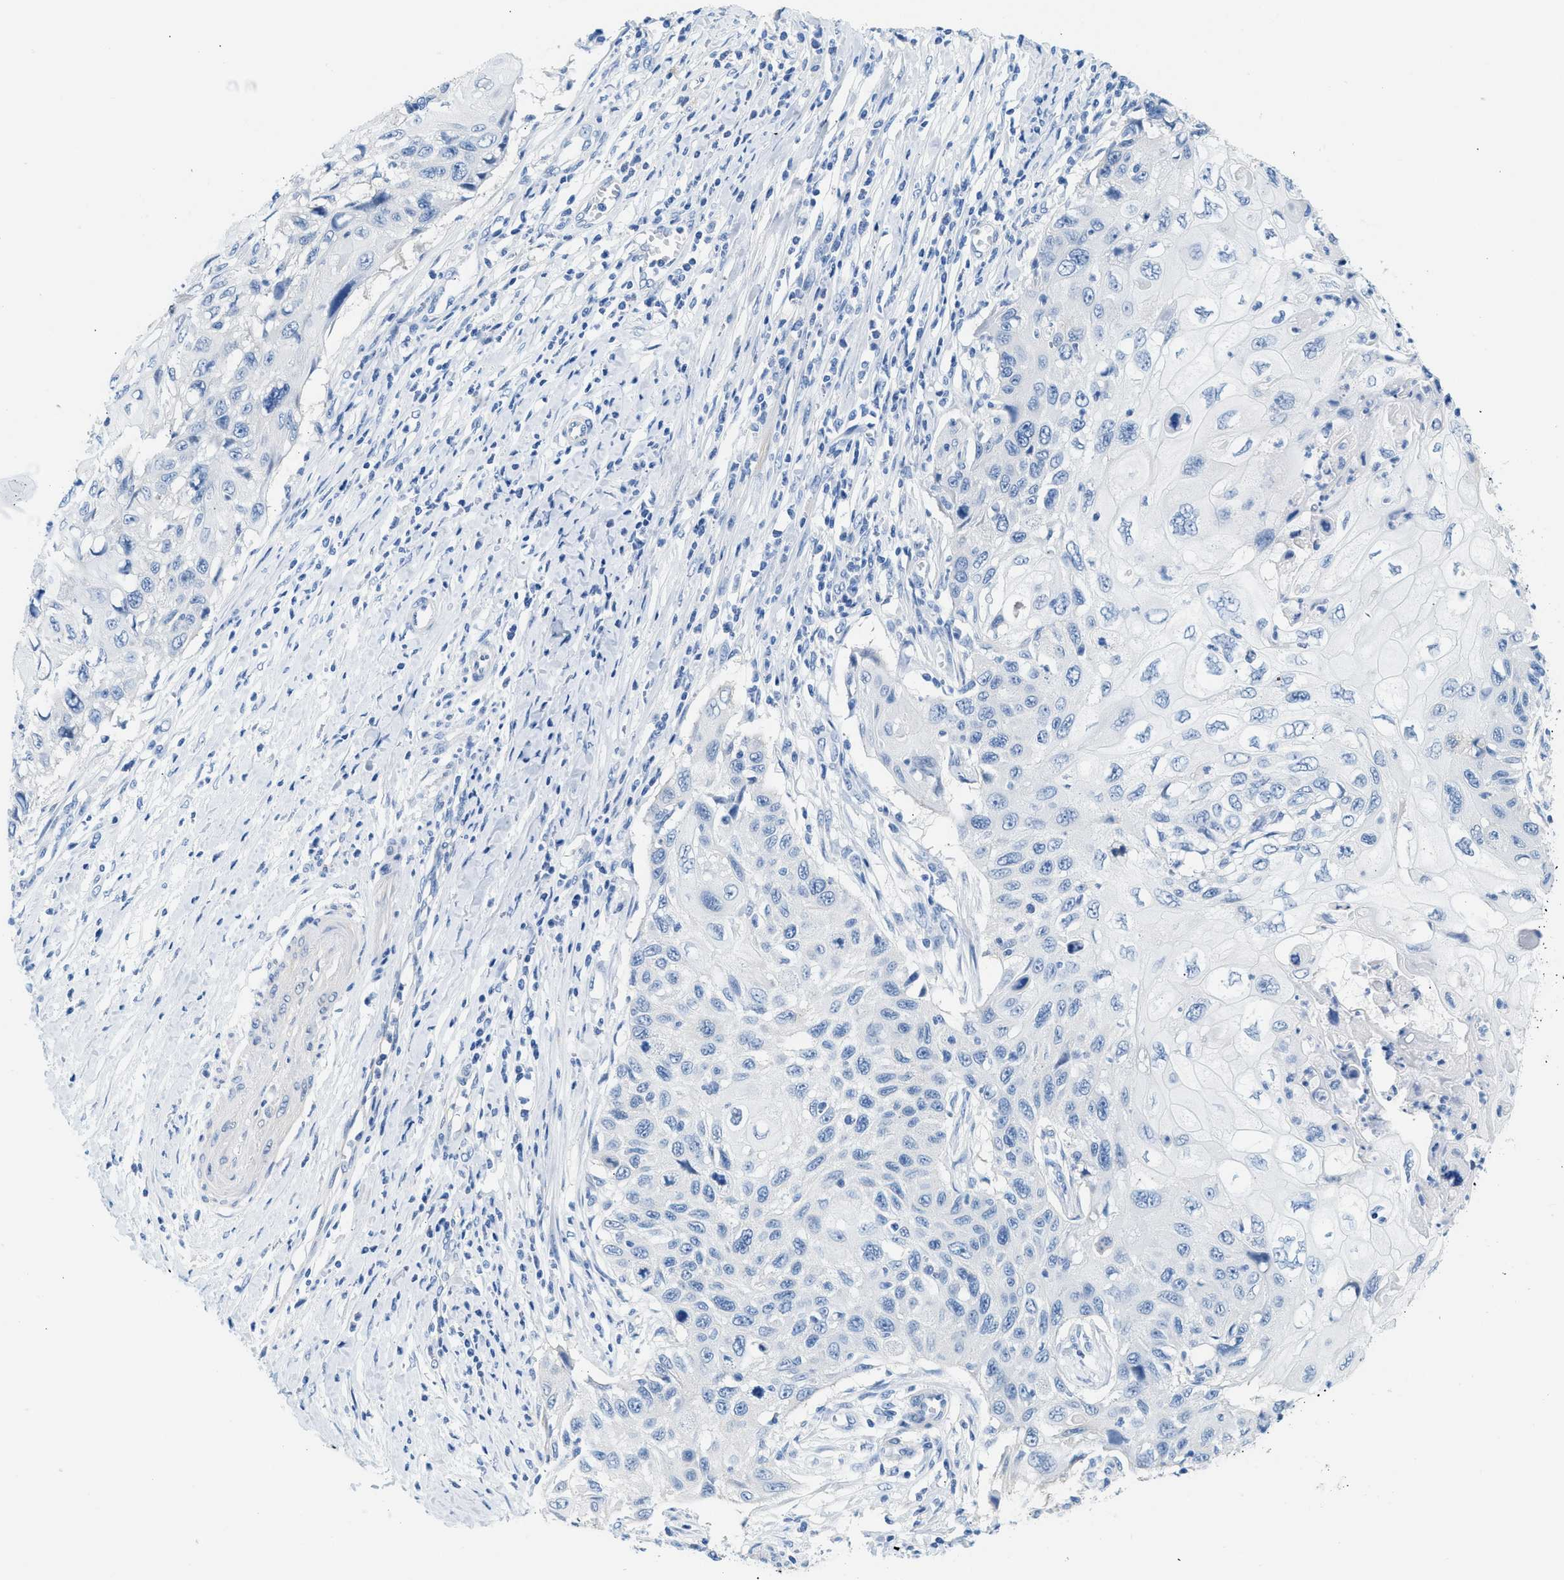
{"staining": {"intensity": "negative", "quantity": "none", "location": "none"}, "tissue": "cervical cancer", "cell_type": "Tumor cells", "image_type": "cancer", "snomed": [{"axis": "morphology", "description": "Squamous cell carcinoma, NOS"}, {"axis": "topography", "description": "Cervix"}], "caption": "An immunohistochemistry (IHC) histopathology image of cervical cancer (squamous cell carcinoma) is shown. There is no staining in tumor cells of cervical cancer (squamous cell carcinoma).", "gene": "SPAM1", "patient": {"sex": "female", "age": 70}}